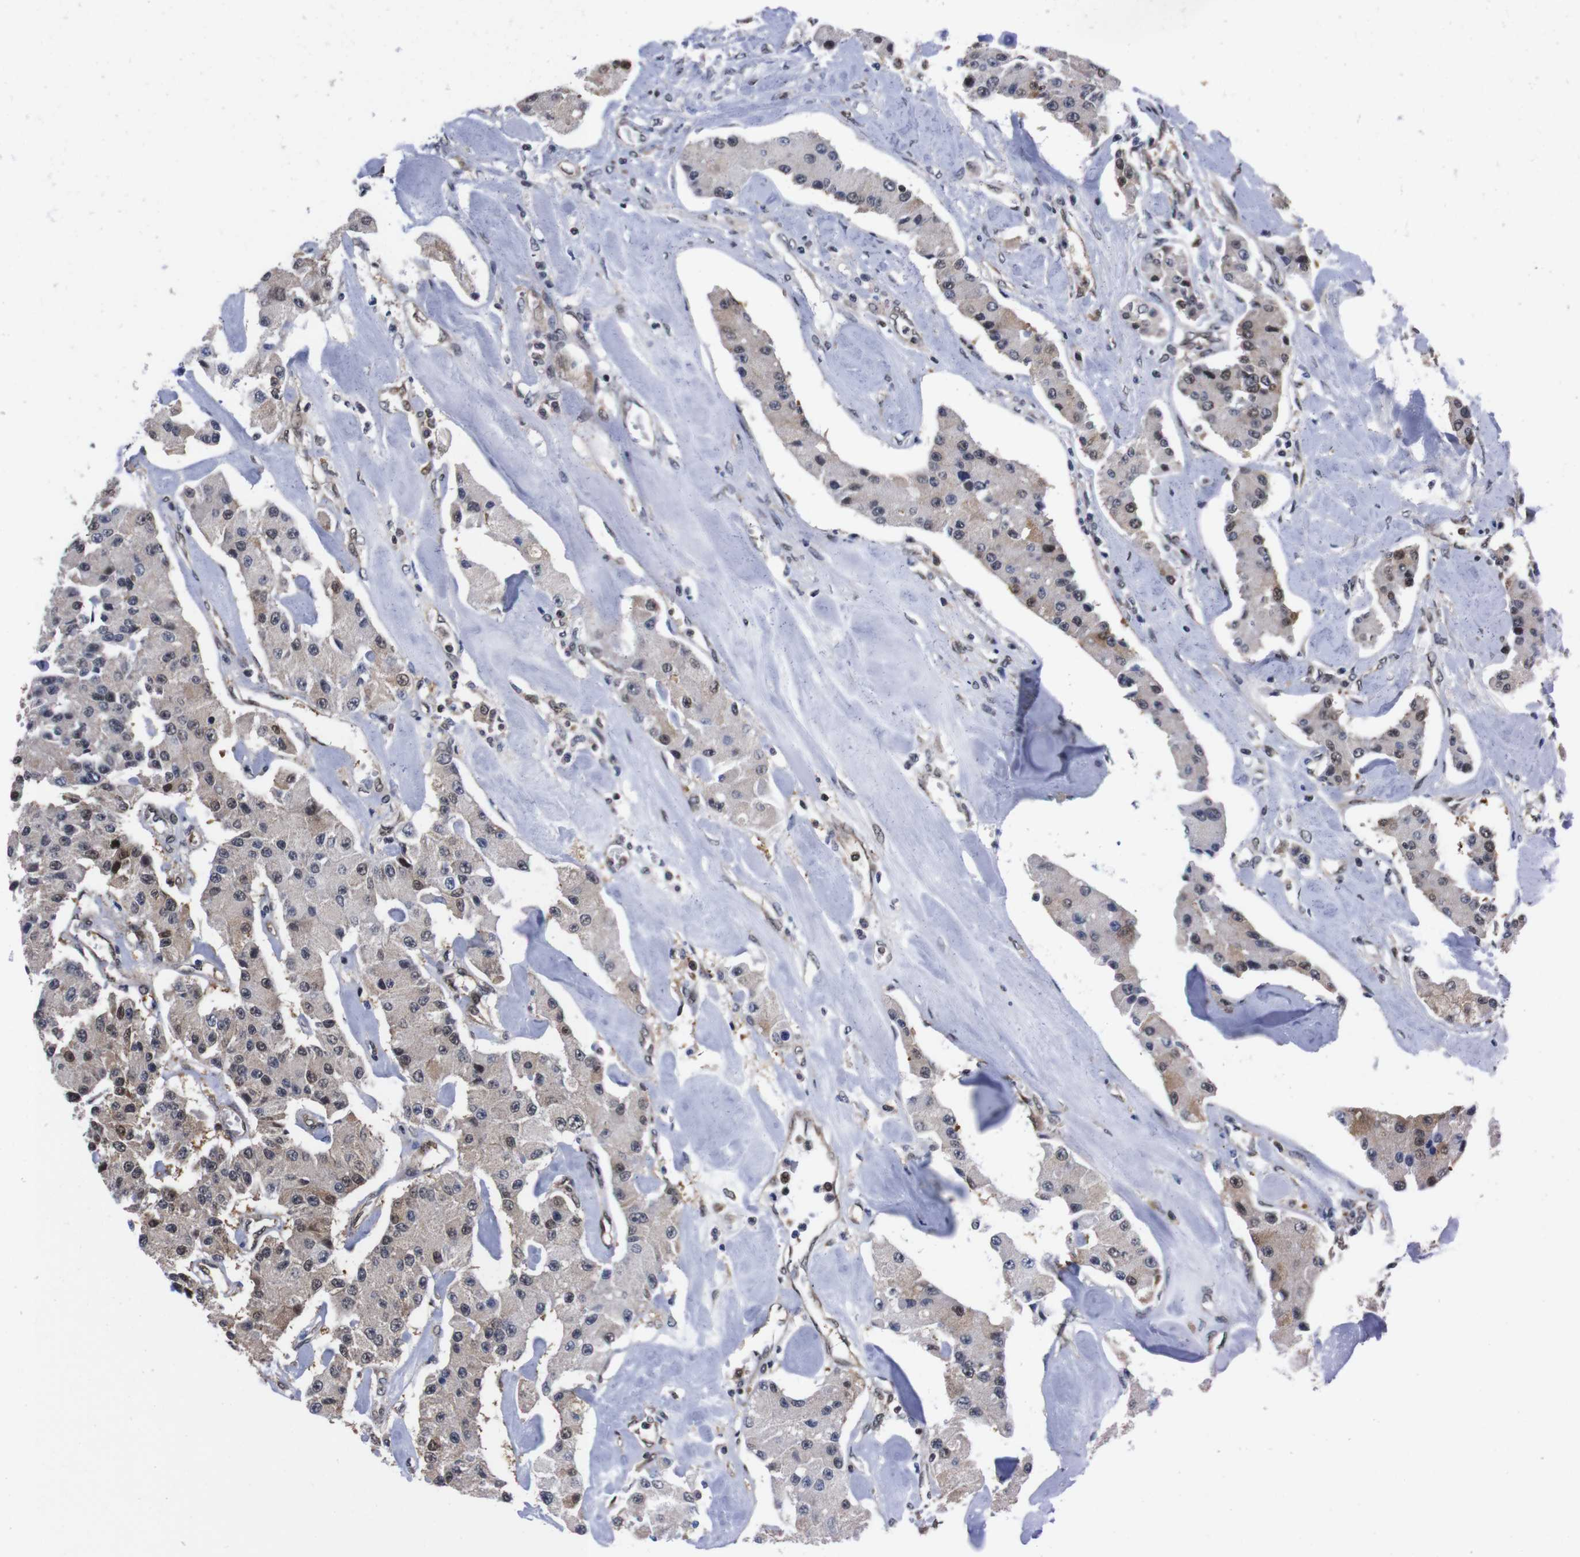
{"staining": {"intensity": "weak", "quantity": "<25%", "location": "nuclear"}, "tissue": "carcinoid", "cell_type": "Tumor cells", "image_type": "cancer", "snomed": [{"axis": "morphology", "description": "Carcinoid, malignant, NOS"}, {"axis": "topography", "description": "Pancreas"}], "caption": "Immunohistochemical staining of carcinoid (malignant) exhibits no significant staining in tumor cells.", "gene": "UBQLN2", "patient": {"sex": "male", "age": 41}}